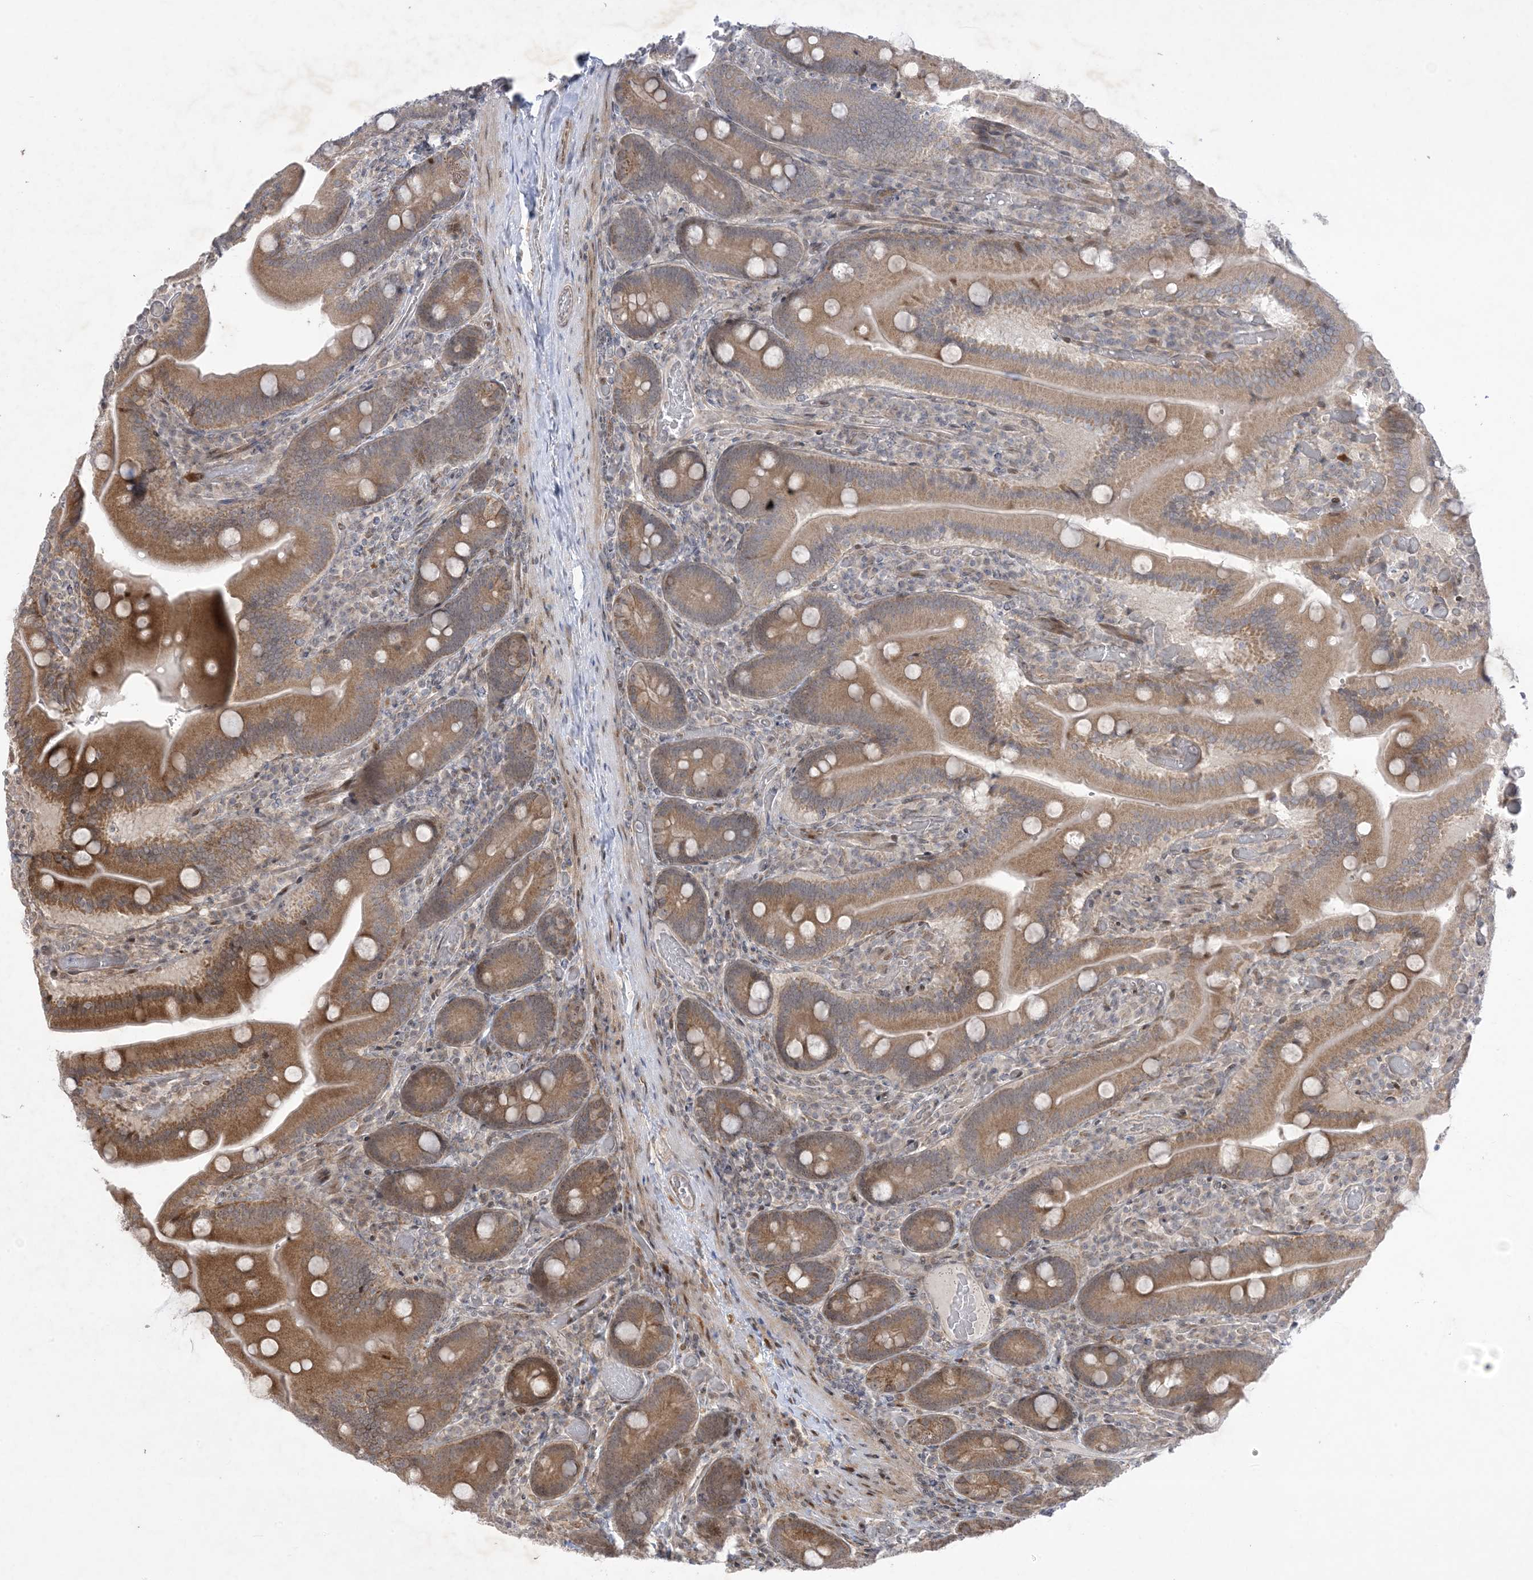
{"staining": {"intensity": "moderate", "quantity": ">75%", "location": "cytoplasmic/membranous"}, "tissue": "duodenum", "cell_type": "Glandular cells", "image_type": "normal", "snomed": [{"axis": "morphology", "description": "Normal tissue, NOS"}, {"axis": "topography", "description": "Duodenum"}], "caption": "Unremarkable duodenum was stained to show a protein in brown. There is medium levels of moderate cytoplasmic/membranous staining in approximately >75% of glandular cells.", "gene": "SOGA3", "patient": {"sex": "female", "age": 62}}